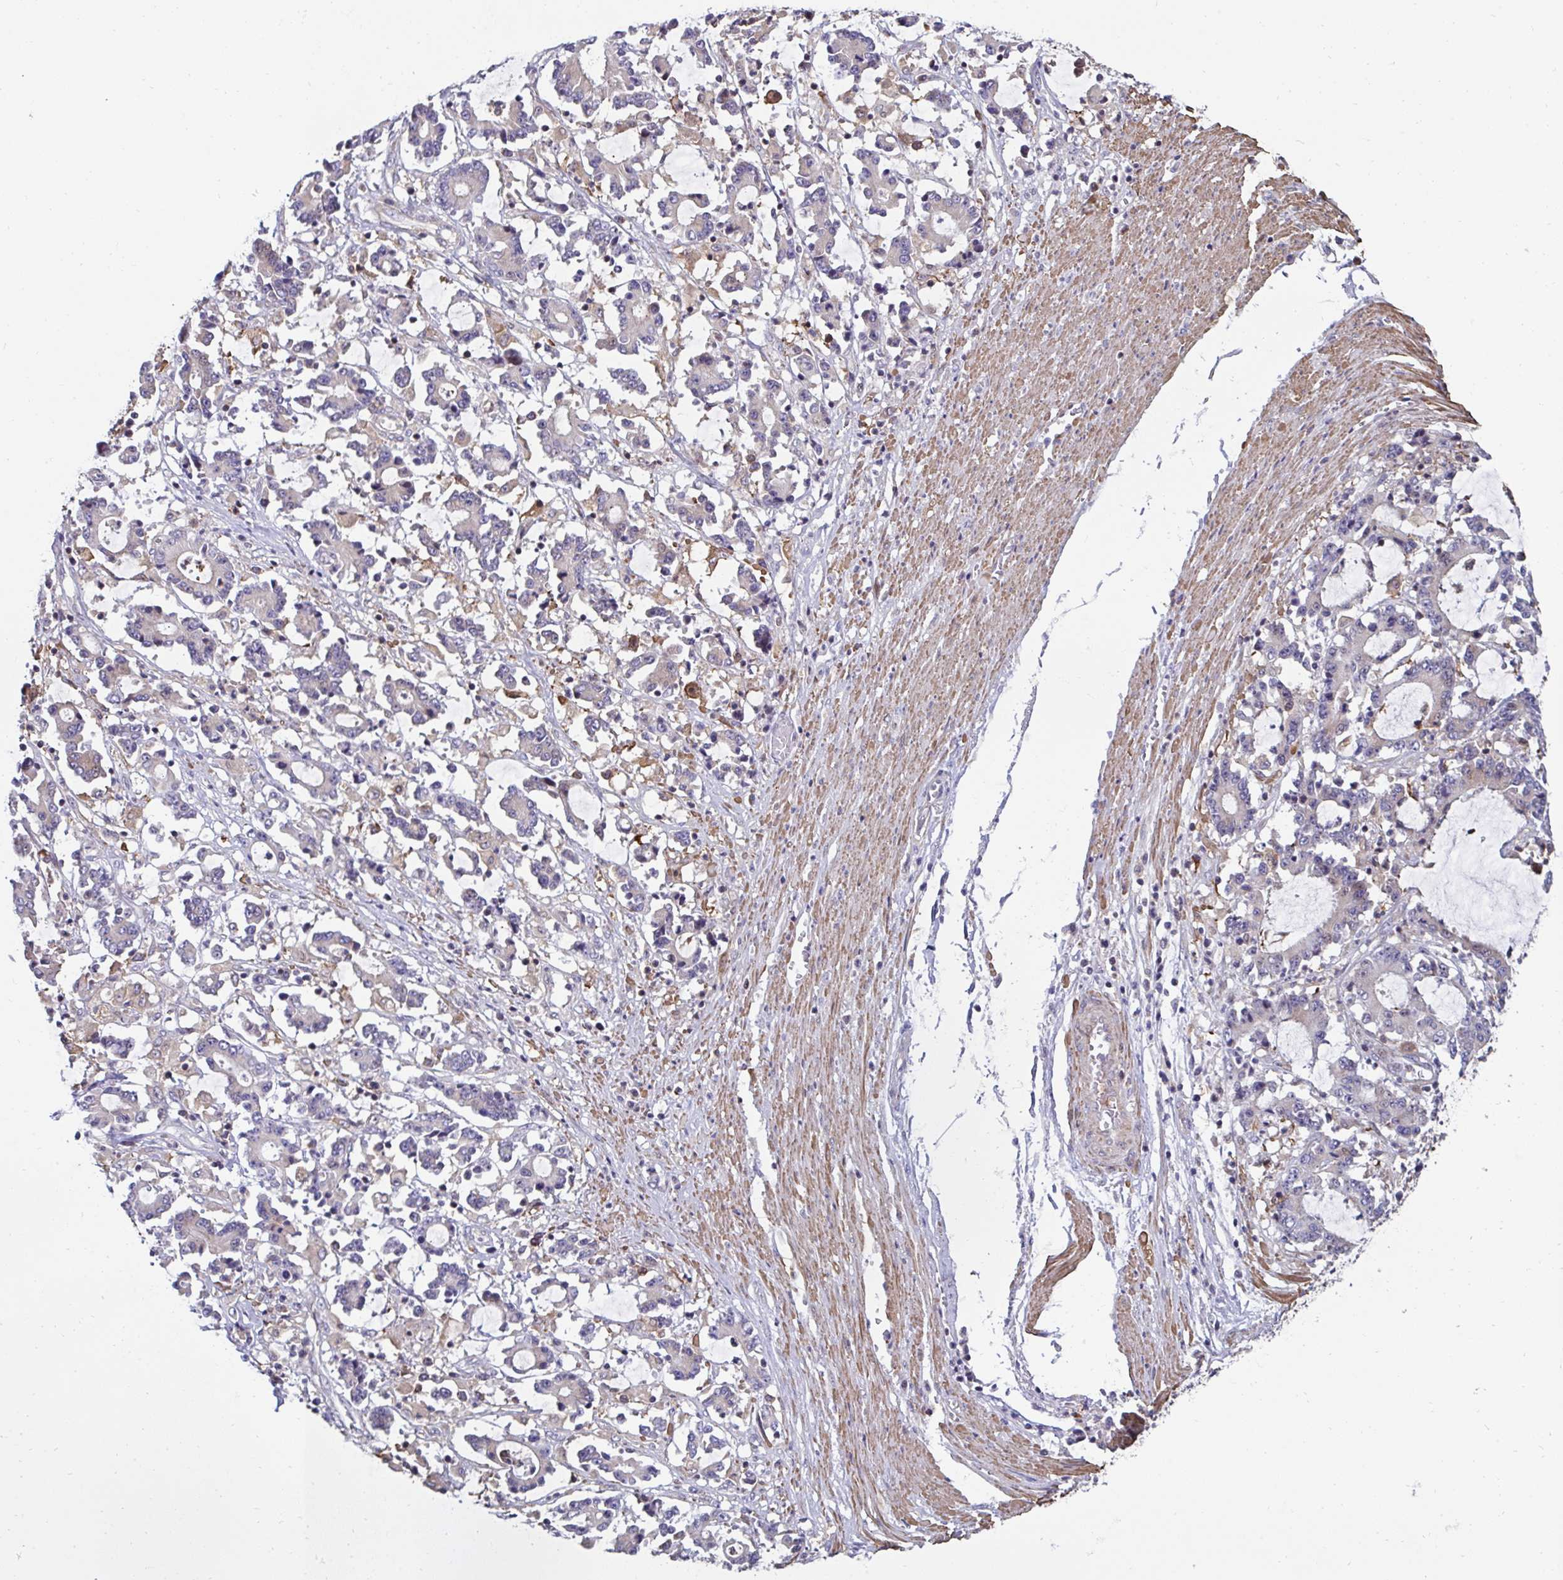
{"staining": {"intensity": "negative", "quantity": "none", "location": "none"}, "tissue": "stomach cancer", "cell_type": "Tumor cells", "image_type": "cancer", "snomed": [{"axis": "morphology", "description": "Adenocarcinoma, NOS"}, {"axis": "topography", "description": "Stomach, upper"}], "caption": "Immunohistochemistry photomicrograph of stomach cancer (adenocarcinoma) stained for a protein (brown), which exhibits no positivity in tumor cells. The staining was performed using DAB (3,3'-diaminobenzidine) to visualize the protein expression in brown, while the nuclei were stained in blue with hematoxylin (Magnification: 20x).", "gene": "FBXL13", "patient": {"sex": "male", "age": 68}}